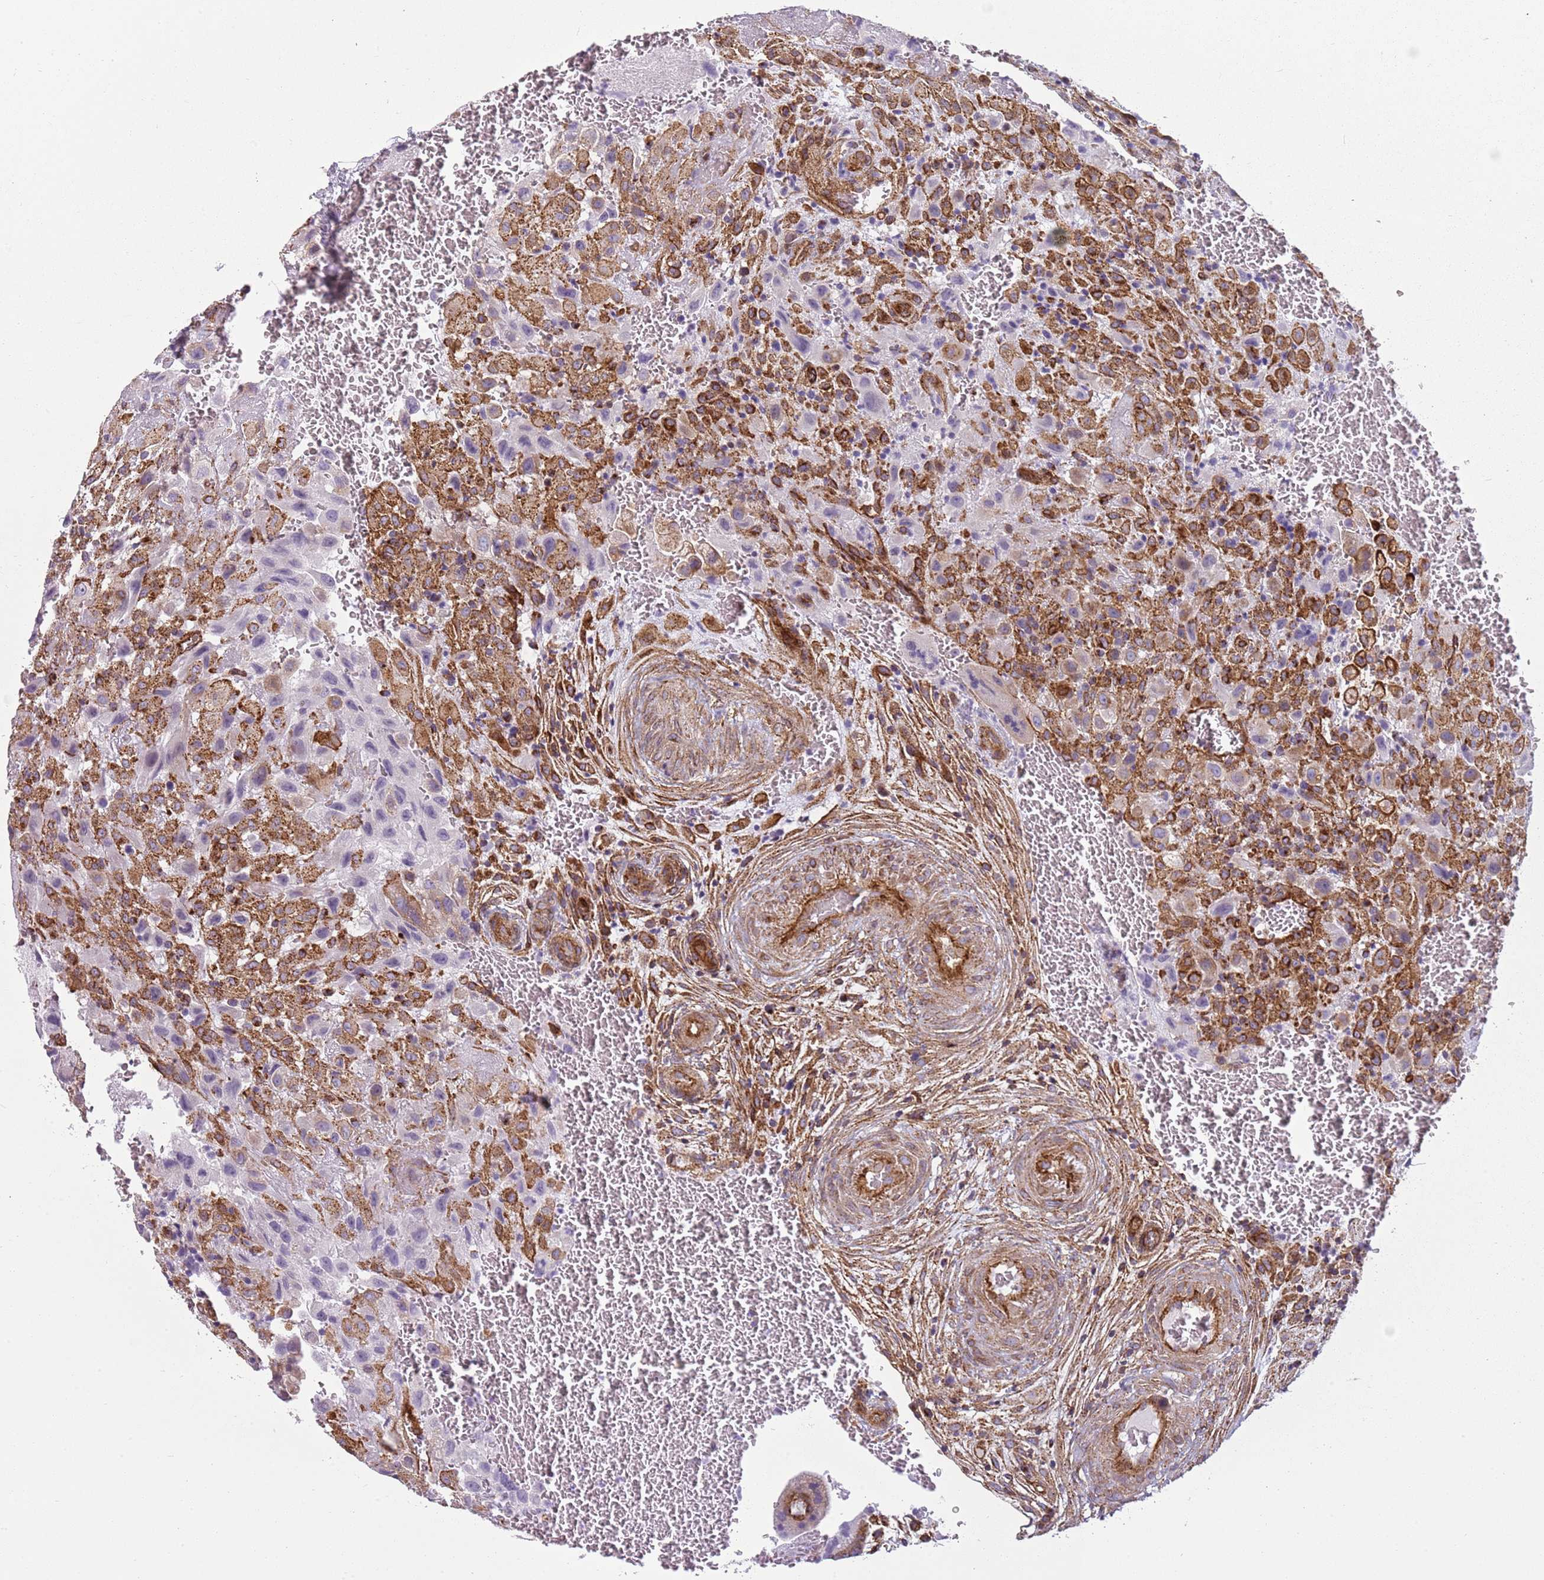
{"staining": {"intensity": "weak", "quantity": "<25%", "location": "cytoplasmic/membranous"}, "tissue": "placenta", "cell_type": "Decidual cells", "image_type": "normal", "snomed": [{"axis": "morphology", "description": "Normal tissue, NOS"}, {"axis": "topography", "description": "Placenta"}], "caption": "High power microscopy micrograph of an IHC image of benign placenta, revealing no significant staining in decidual cells.", "gene": "SNX1", "patient": {"sex": "female", "age": 35}}